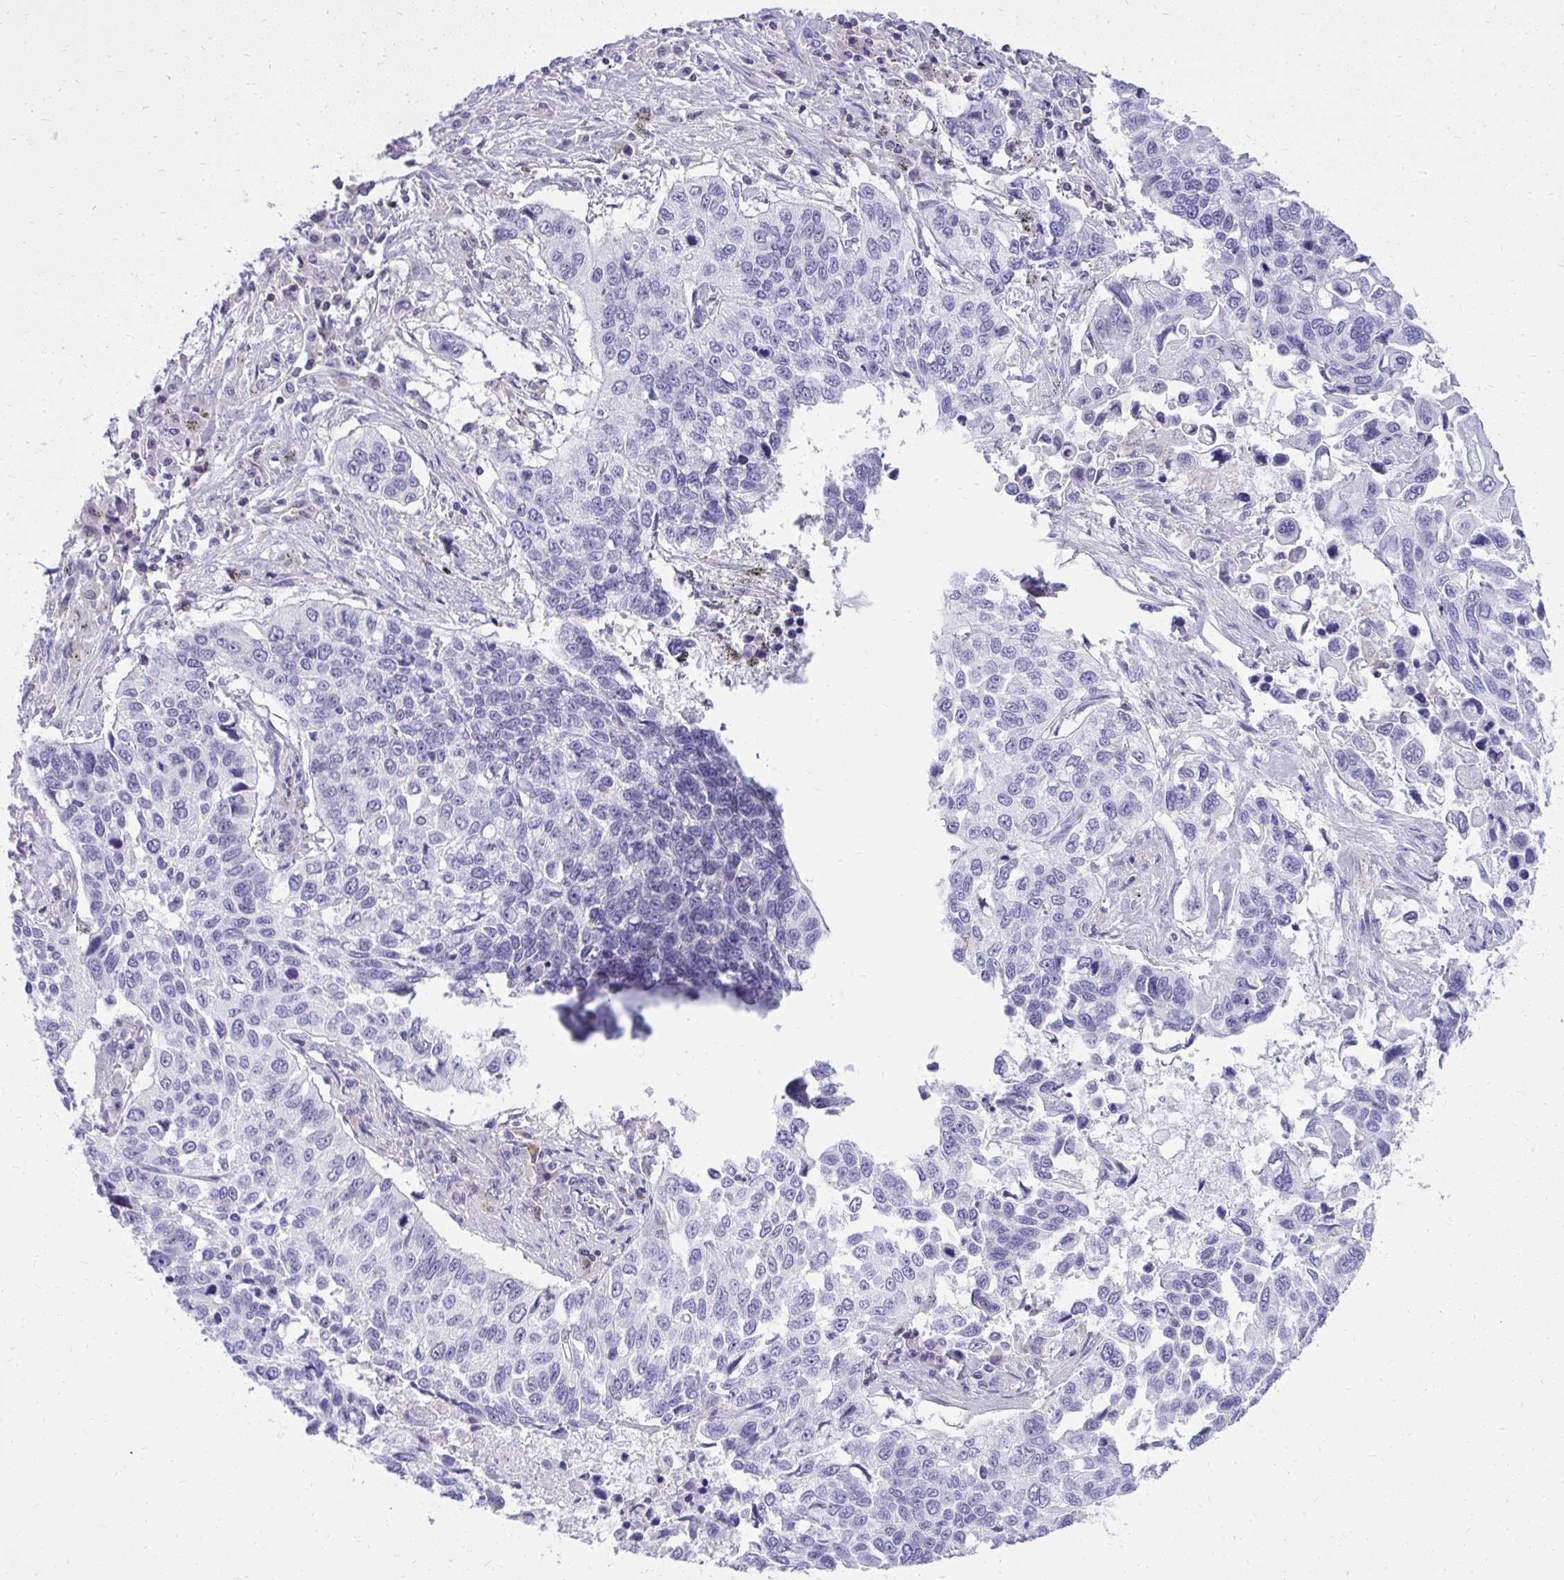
{"staining": {"intensity": "negative", "quantity": "none", "location": "none"}, "tissue": "lung cancer", "cell_type": "Tumor cells", "image_type": "cancer", "snomed": [{"axis": "morphology", "description": "Squamous cell carcinoma, NOS"}, {"axis": "topography", "description": "Lung"}], "caption": "Protein analysis of lung squamous cell carcinoma displays no significant positivity in tumor cells.", "gene": "GPRIN3", "patient": {"sex": "male", "age": 62}}